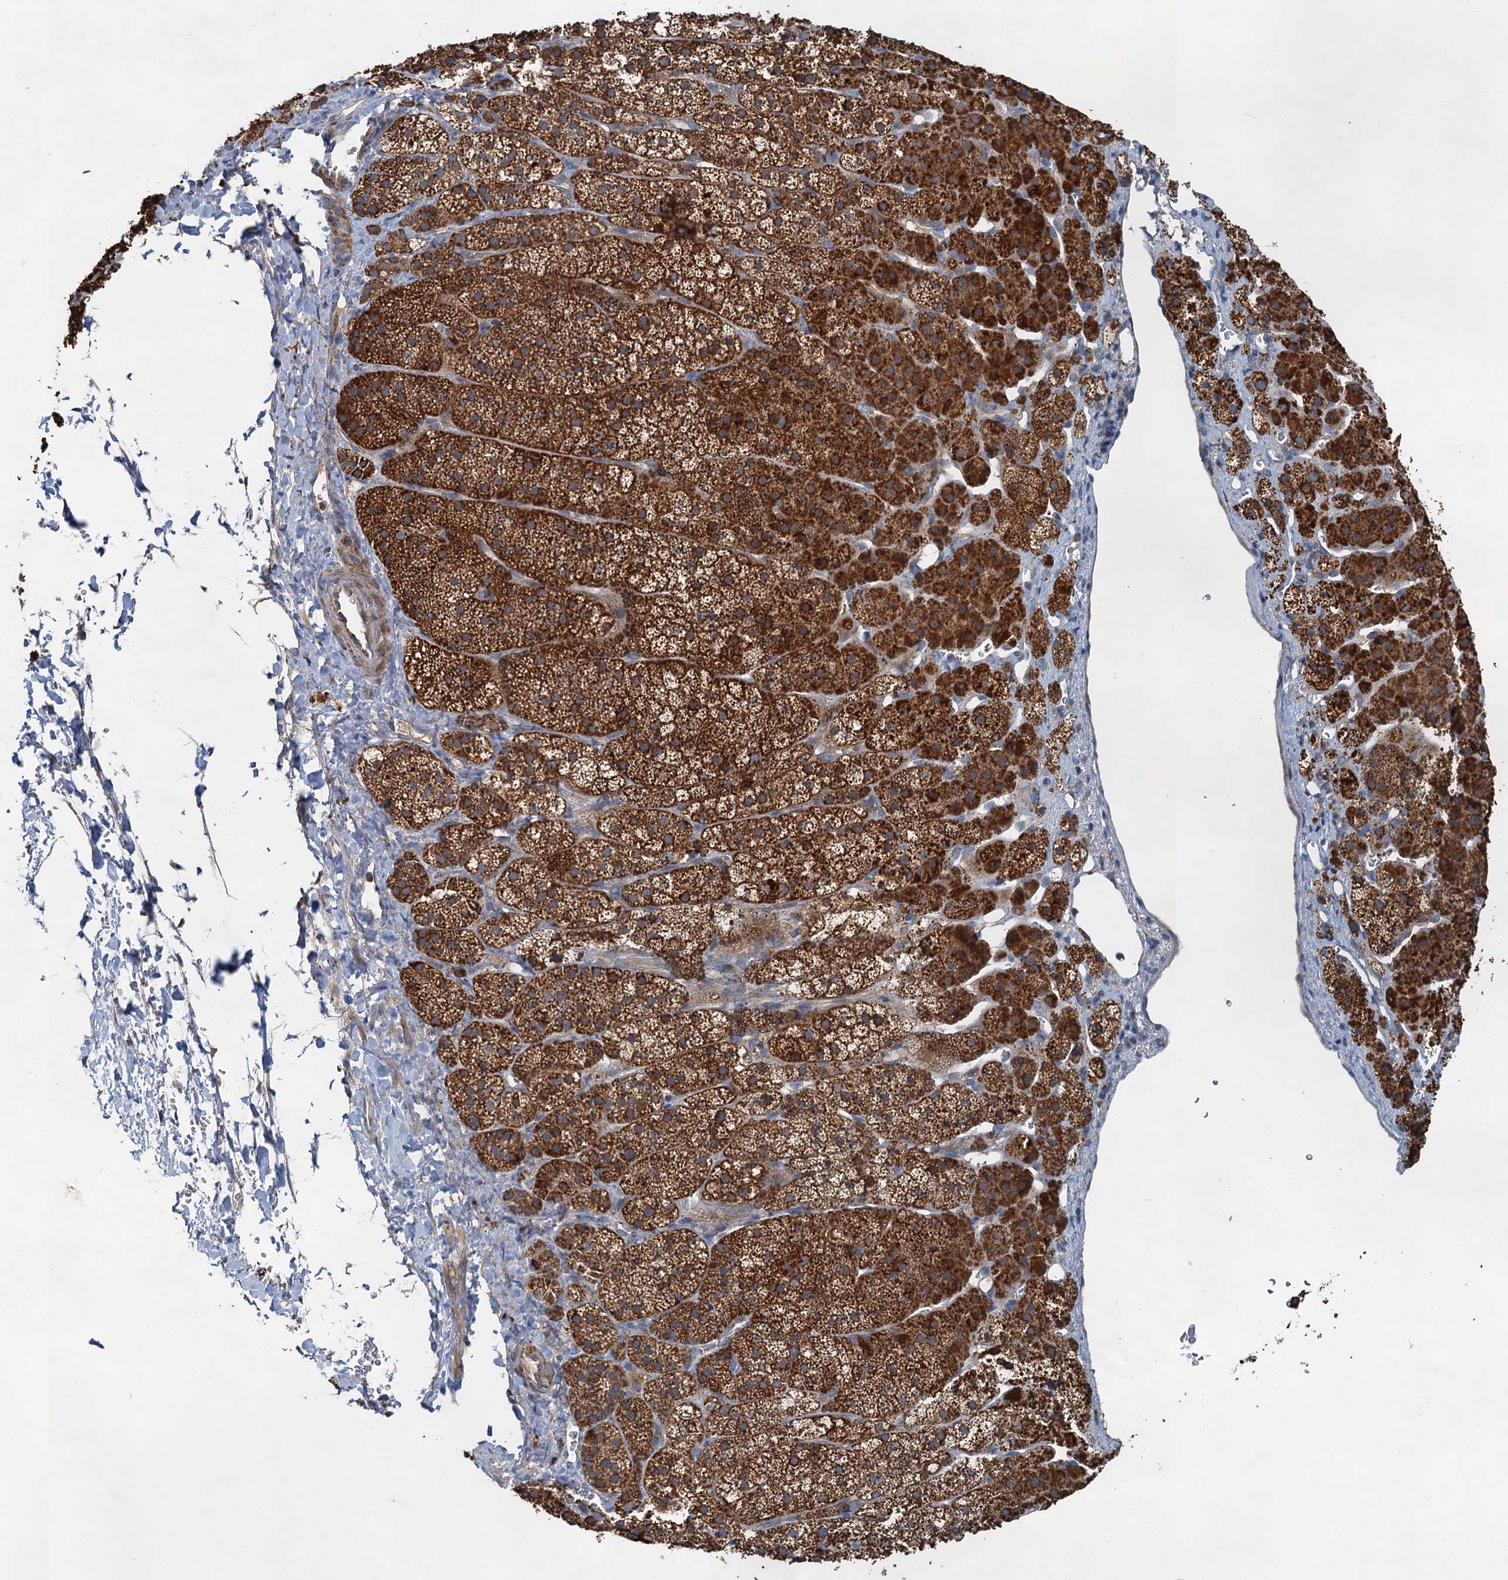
{"staining": {"intensity": "strong", "quantity": ">75%", "location": "cytoplasmic/membranous"}, "tissue": "adrenal gland", "cell_type": "Glandular cells", "image_type": "normal", "snomed": [{"axis": "morphology", "description": "Normal tissue, NOS"}, {"axis": "topography", "description": "Adrenal gland"}], "caption": "Immunohistochemistry image of benign adrenal gland: adrenal gland stained using IHC reveals high levels of strong protein expression localized specifically in the cytoplasmic/membranous of glandular cells, appearing as a cytoplasmic/membranous brown color.", "gene": "HAUS2", "patient": {"sex": "female", "age": 44}}